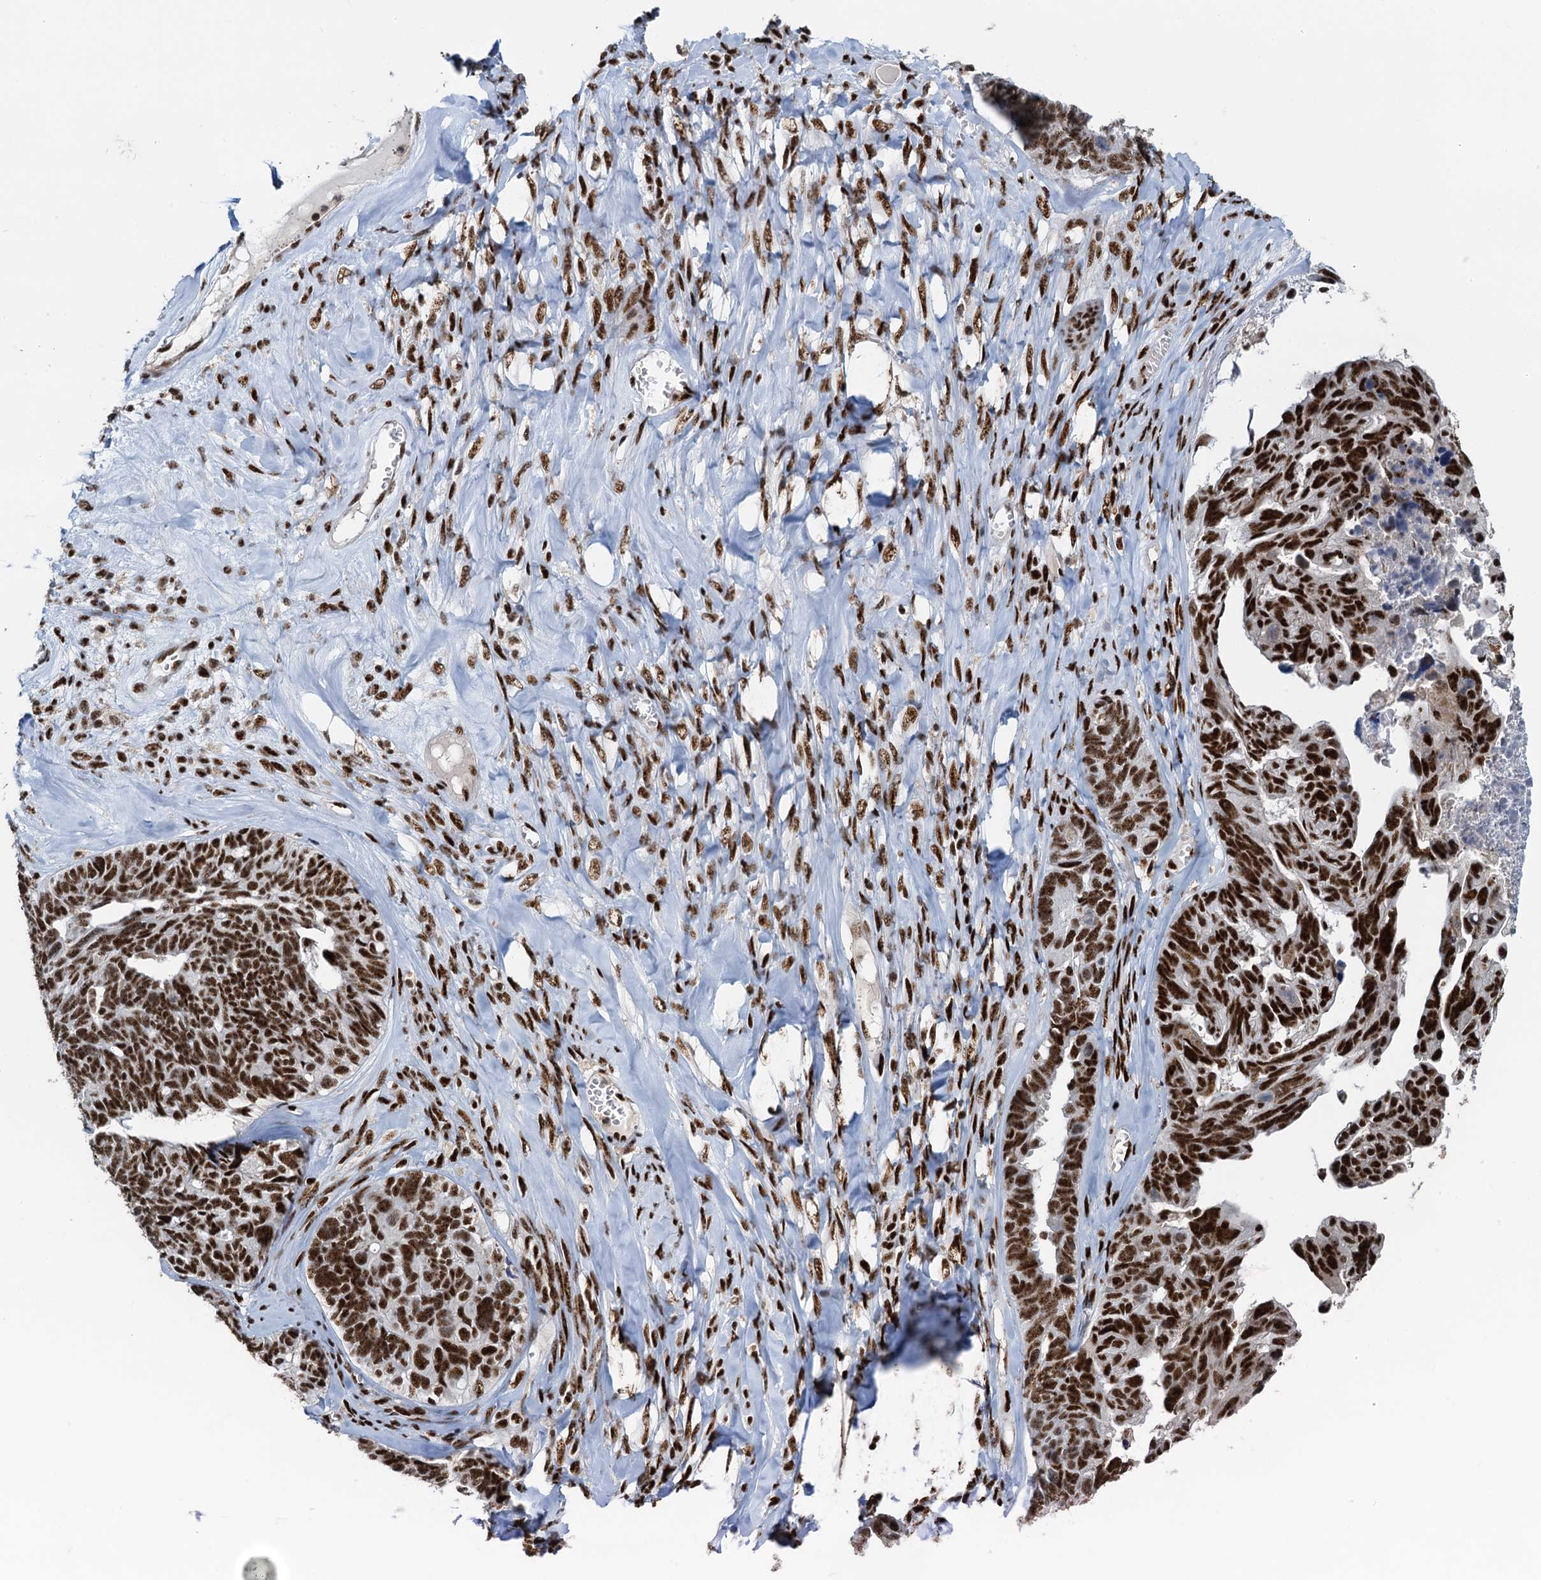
{"staining": {"intensity": "strong", "quantity": ">75%", "location": "nuclear"}, "tissue": "ovarian cancer", "cell_type": "Tumor cells", "image_type": "cancer", "snomed": [{"axis": "morphology", "description": "Cystadenocarcinoma, serous, NOS"}, {"axis": "topography", "description": "Ovary"}], "caption": "Immunohistochemical staining of human serous cystadenocarcinoma (ovarian) displays high levels of strong nuclear staining in approximately >75% of tumor cells.", "gene": "RBM26", "patient": {"sex": "female", "age": 79}}